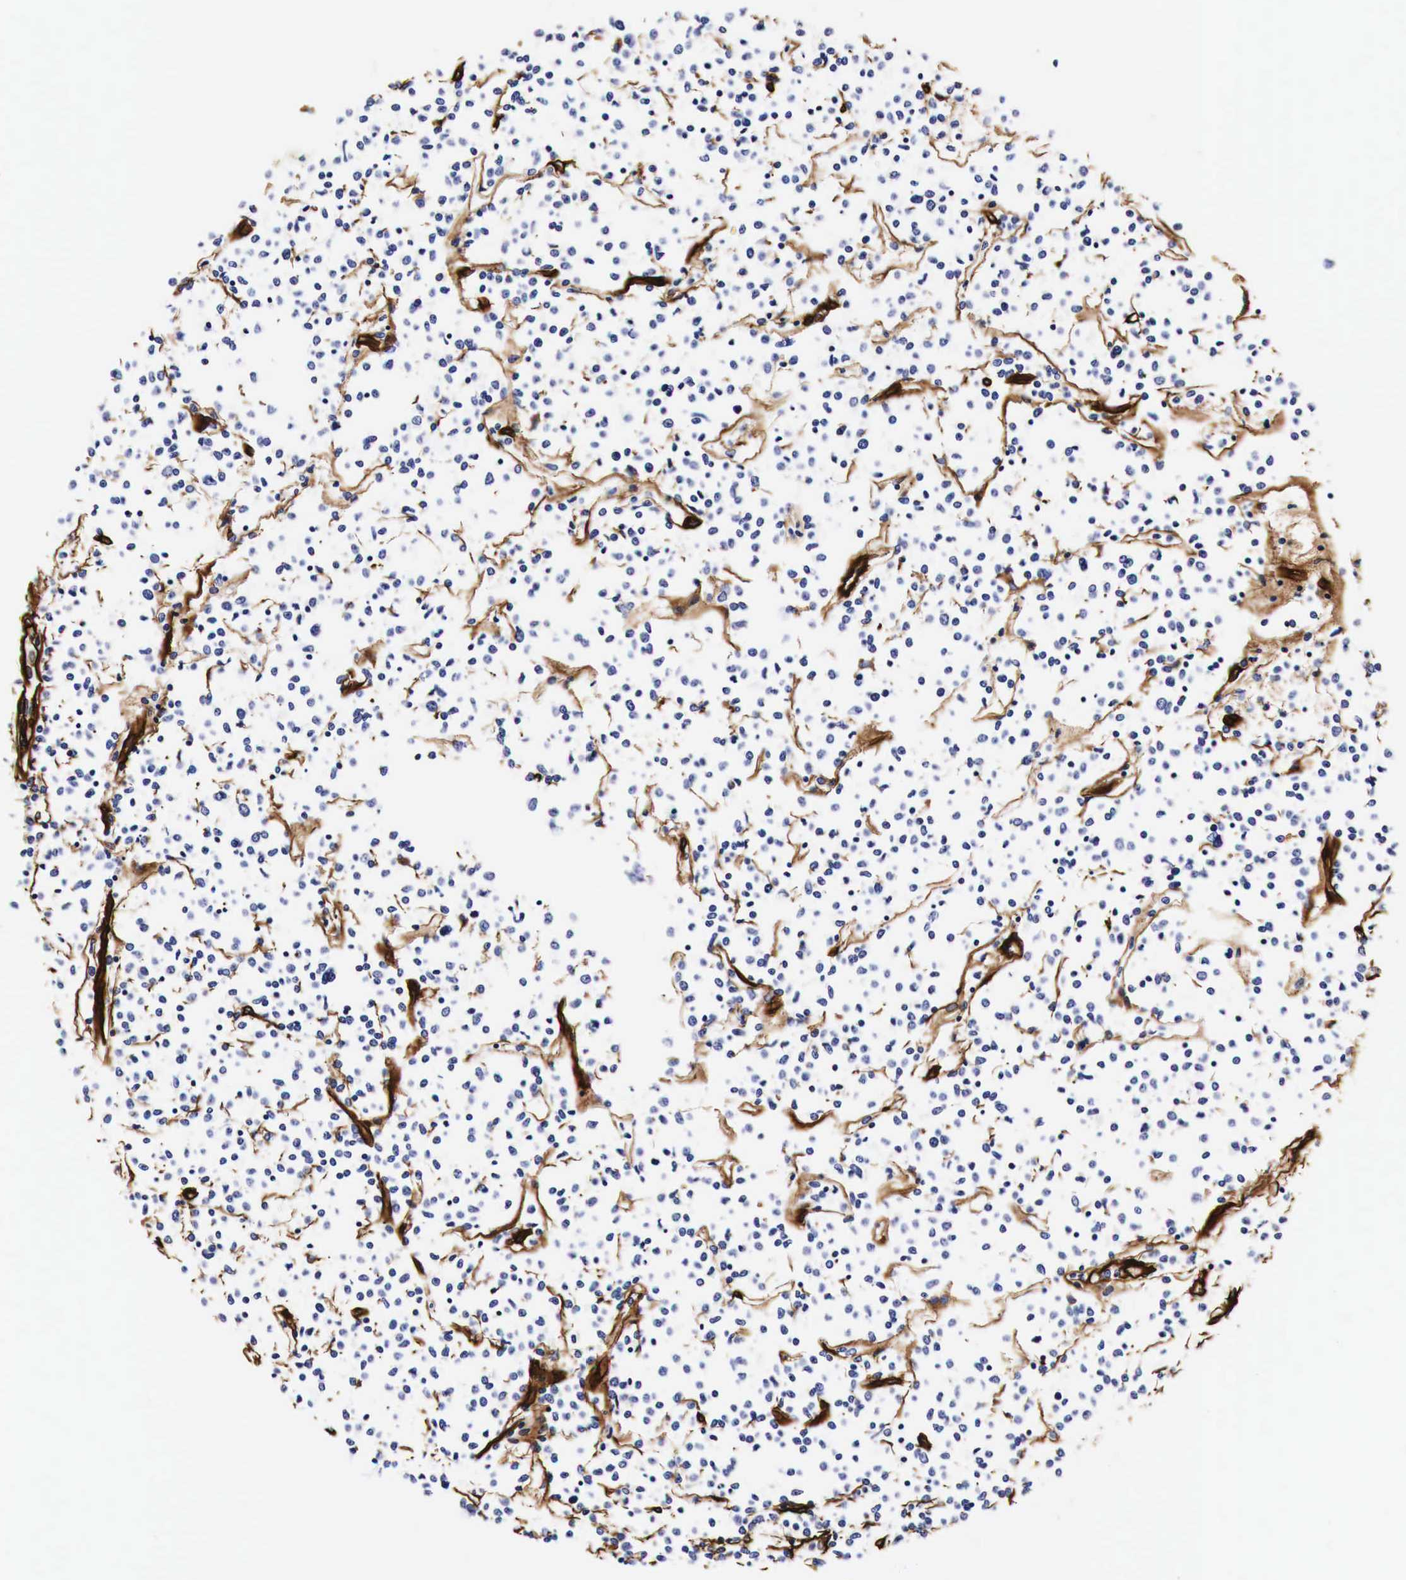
{"staining": {"intensity": "negative", "quantity": "none", "location": "none"}, "tissue": "lymphoma", "cell_type": "Tumor cells", "image_type": "cancer", "snomed": [{"axis": "morphology", "description": "Malignant lymphoma, non-Hodgkin's type, Low grade"}, {"axis": "topography", "description": "Small intestine"}], "caption": "High magnification brightfield microscopy of lymphoma stained with DAB (3,3'-diaminobenzidine) (brown) and counterstained with hematoxylin (blue): tumor cells show no significant expression.", "gene": "LAMB2", "patient": {"sex": "female", "age": 59}}